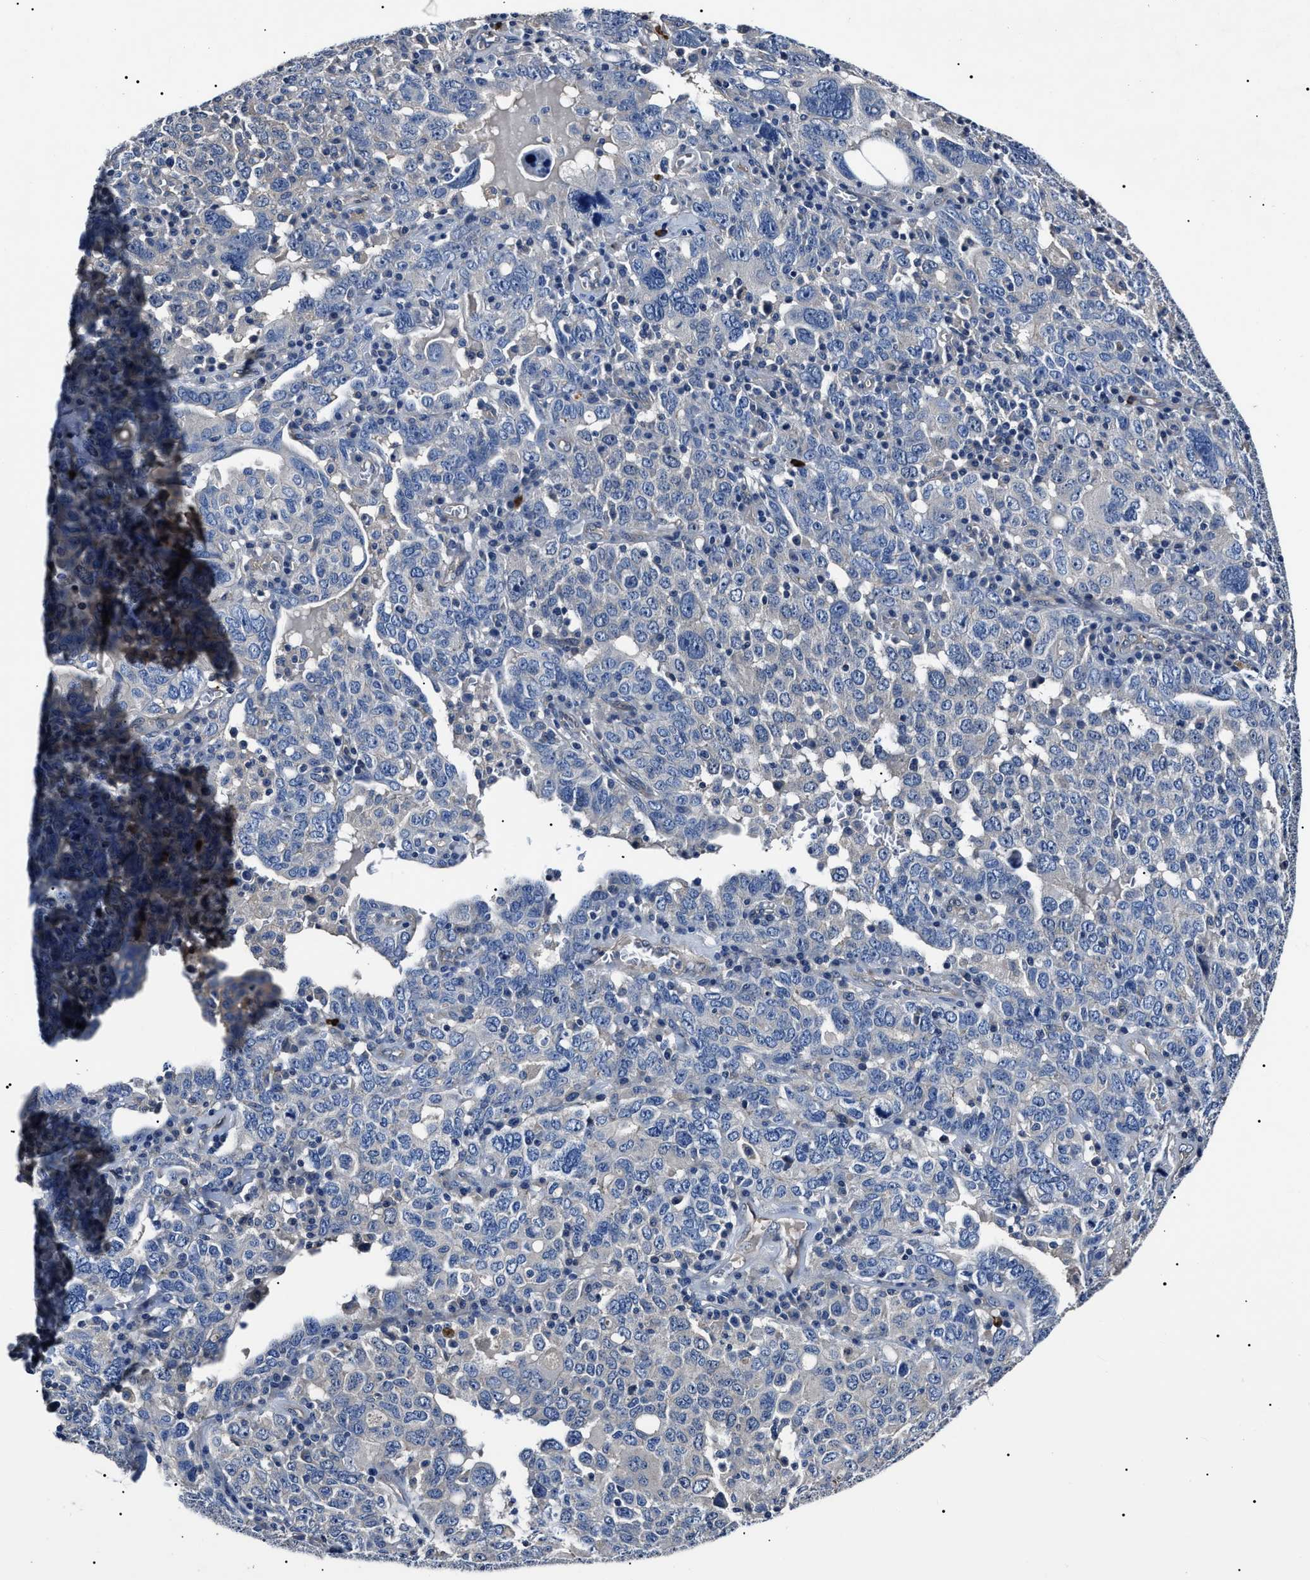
{"staining": {"intensity": "negative", "quantity": "none", "location": "none"}, "tissue": "ovarian cancer", "cell_type": "Tumor cells", "image_type": "cancer", "snomed": [{"axis": "morphology", "description": "Carcinoma, endometroid"}, {"axis": "topography", "description": "Ovary"}], "caption": "There is no significant expression in tumor cells of endometroid carcinoma (ovarian).", "gene": "KLHL42", "patient": {"sex": "female", "age": 62}}